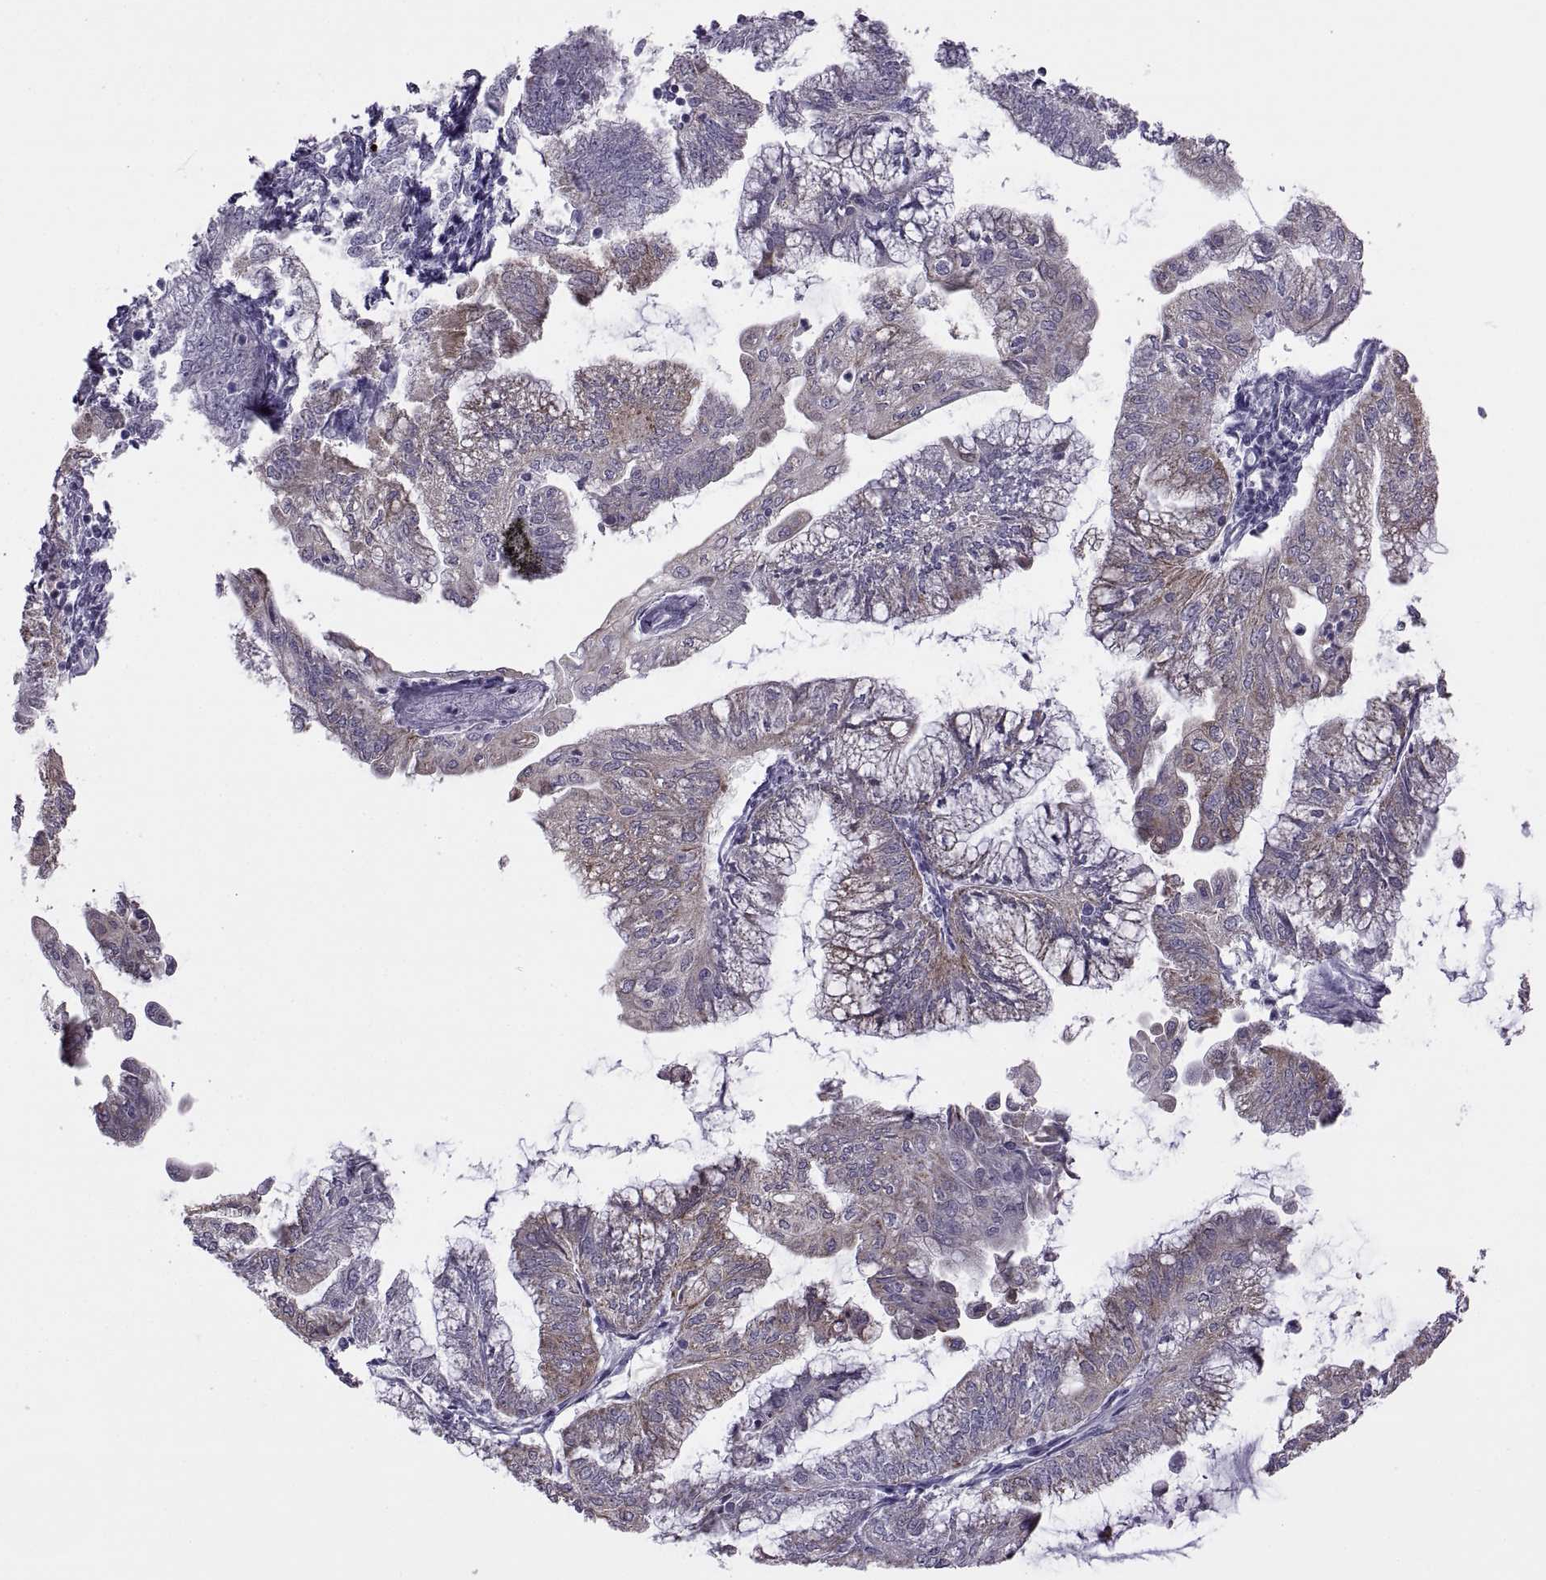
{"staining": {"intensity": "moderate", "quantity": "25%-75%", "location": "cytoplasmic/membranous"}, "tissue": "endometrial cancer", "cell_type": "Tumor cells", "image_type": "cancer", "snomed": [{"axis": "morphology", "description": "Adenocarcinoma, NOS"}, {"axis": "topography", "description": "Endometrium"}], "caption": "This is a photomicrograph of immunohistochemistry staining of endometrial cancer (adenocarcinoma), which shows moderate positivity in the cytoplasmic/membranous of tumor cells.", "gene": "ASIC2", "patient": {"sex": "female", "age": 55}}